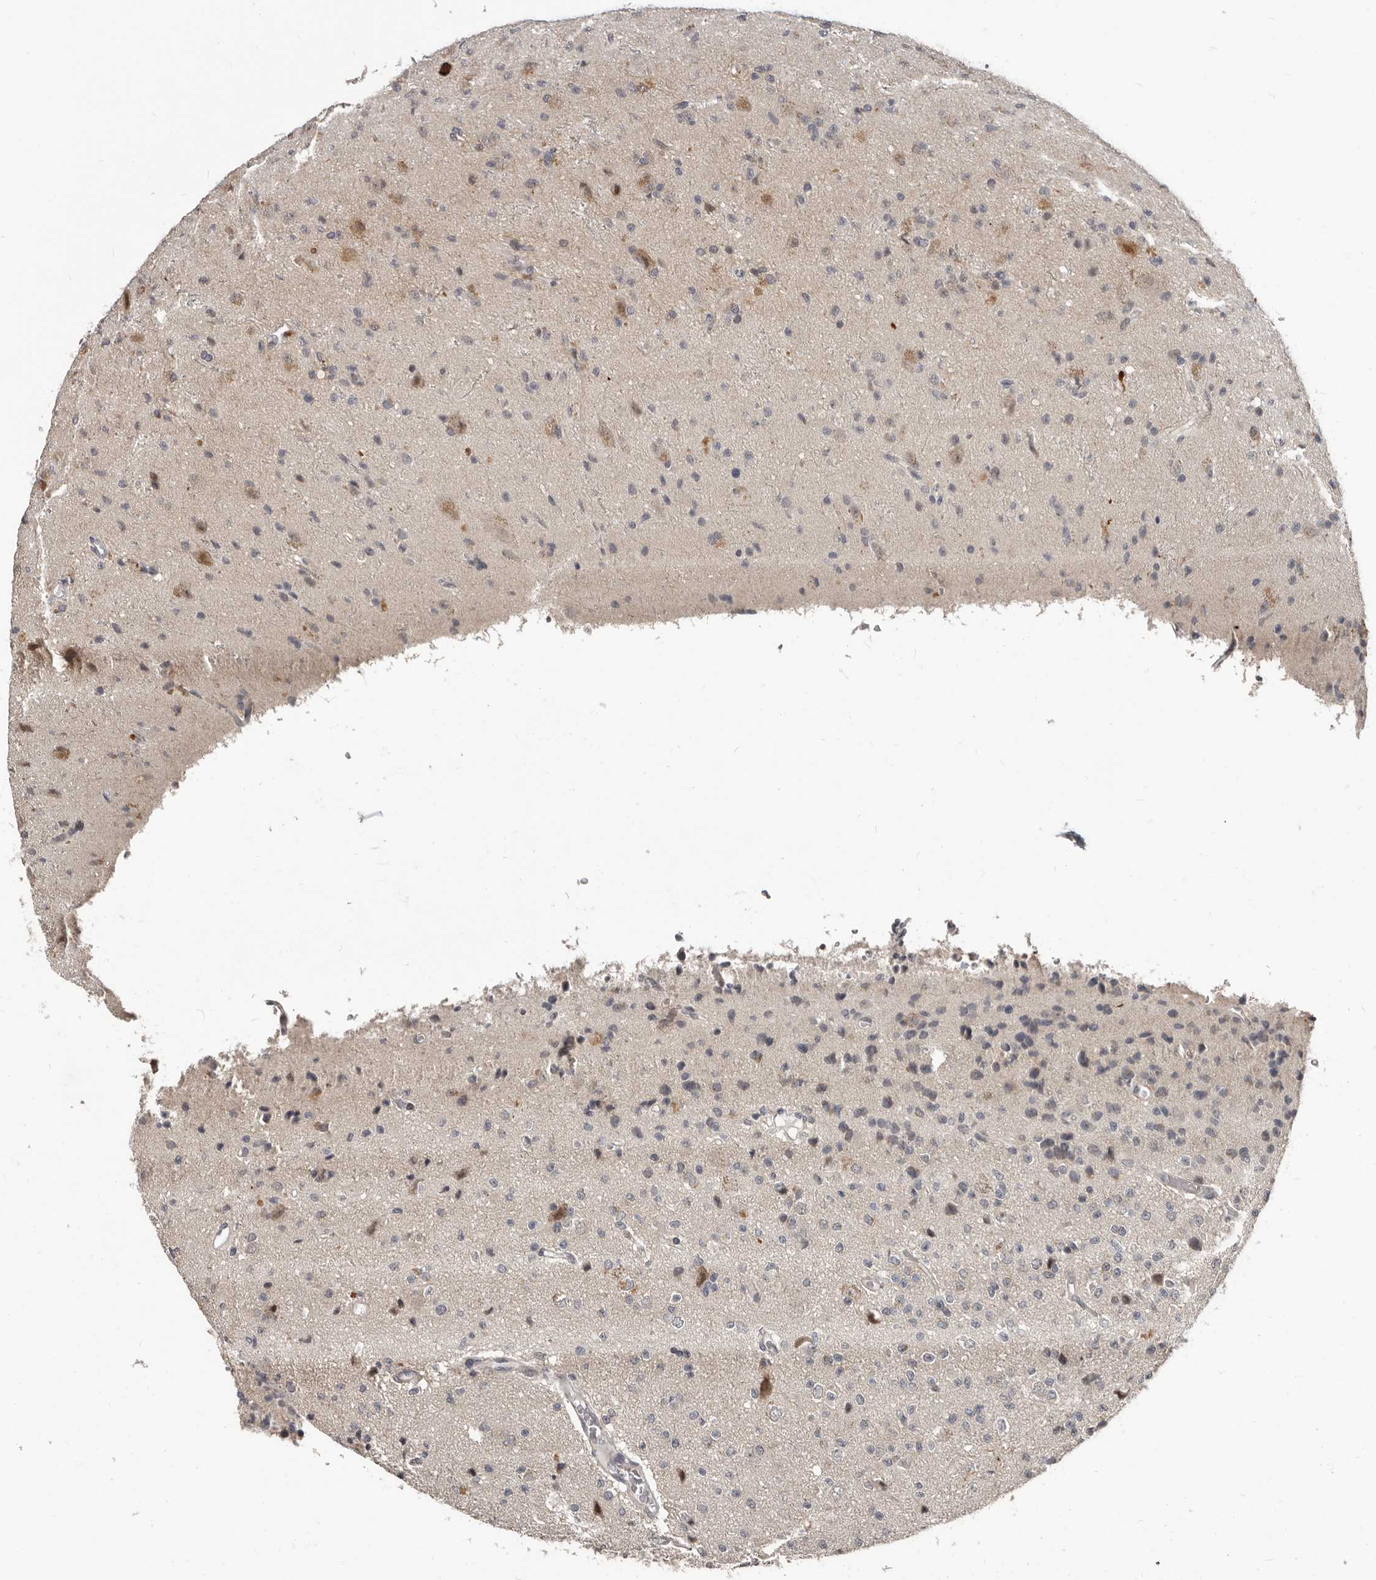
{"staining": {"intensity": "negative", "quantity": "none", "location": "none"}, "tissue": "glioma", "cell_type": "Tumor cells", "image_type": "cancer", "snomed": [{"axis": "morphology", "description": "Glioma, malignant, High grade"}, {"axis": "topography", "description": "pancreas cauda"}], "caption": "IHC of human glioma demonstrates no positivity in tumor cells.", "gene": "APOL6", "patient": {"sex": "male", "age": 60}}